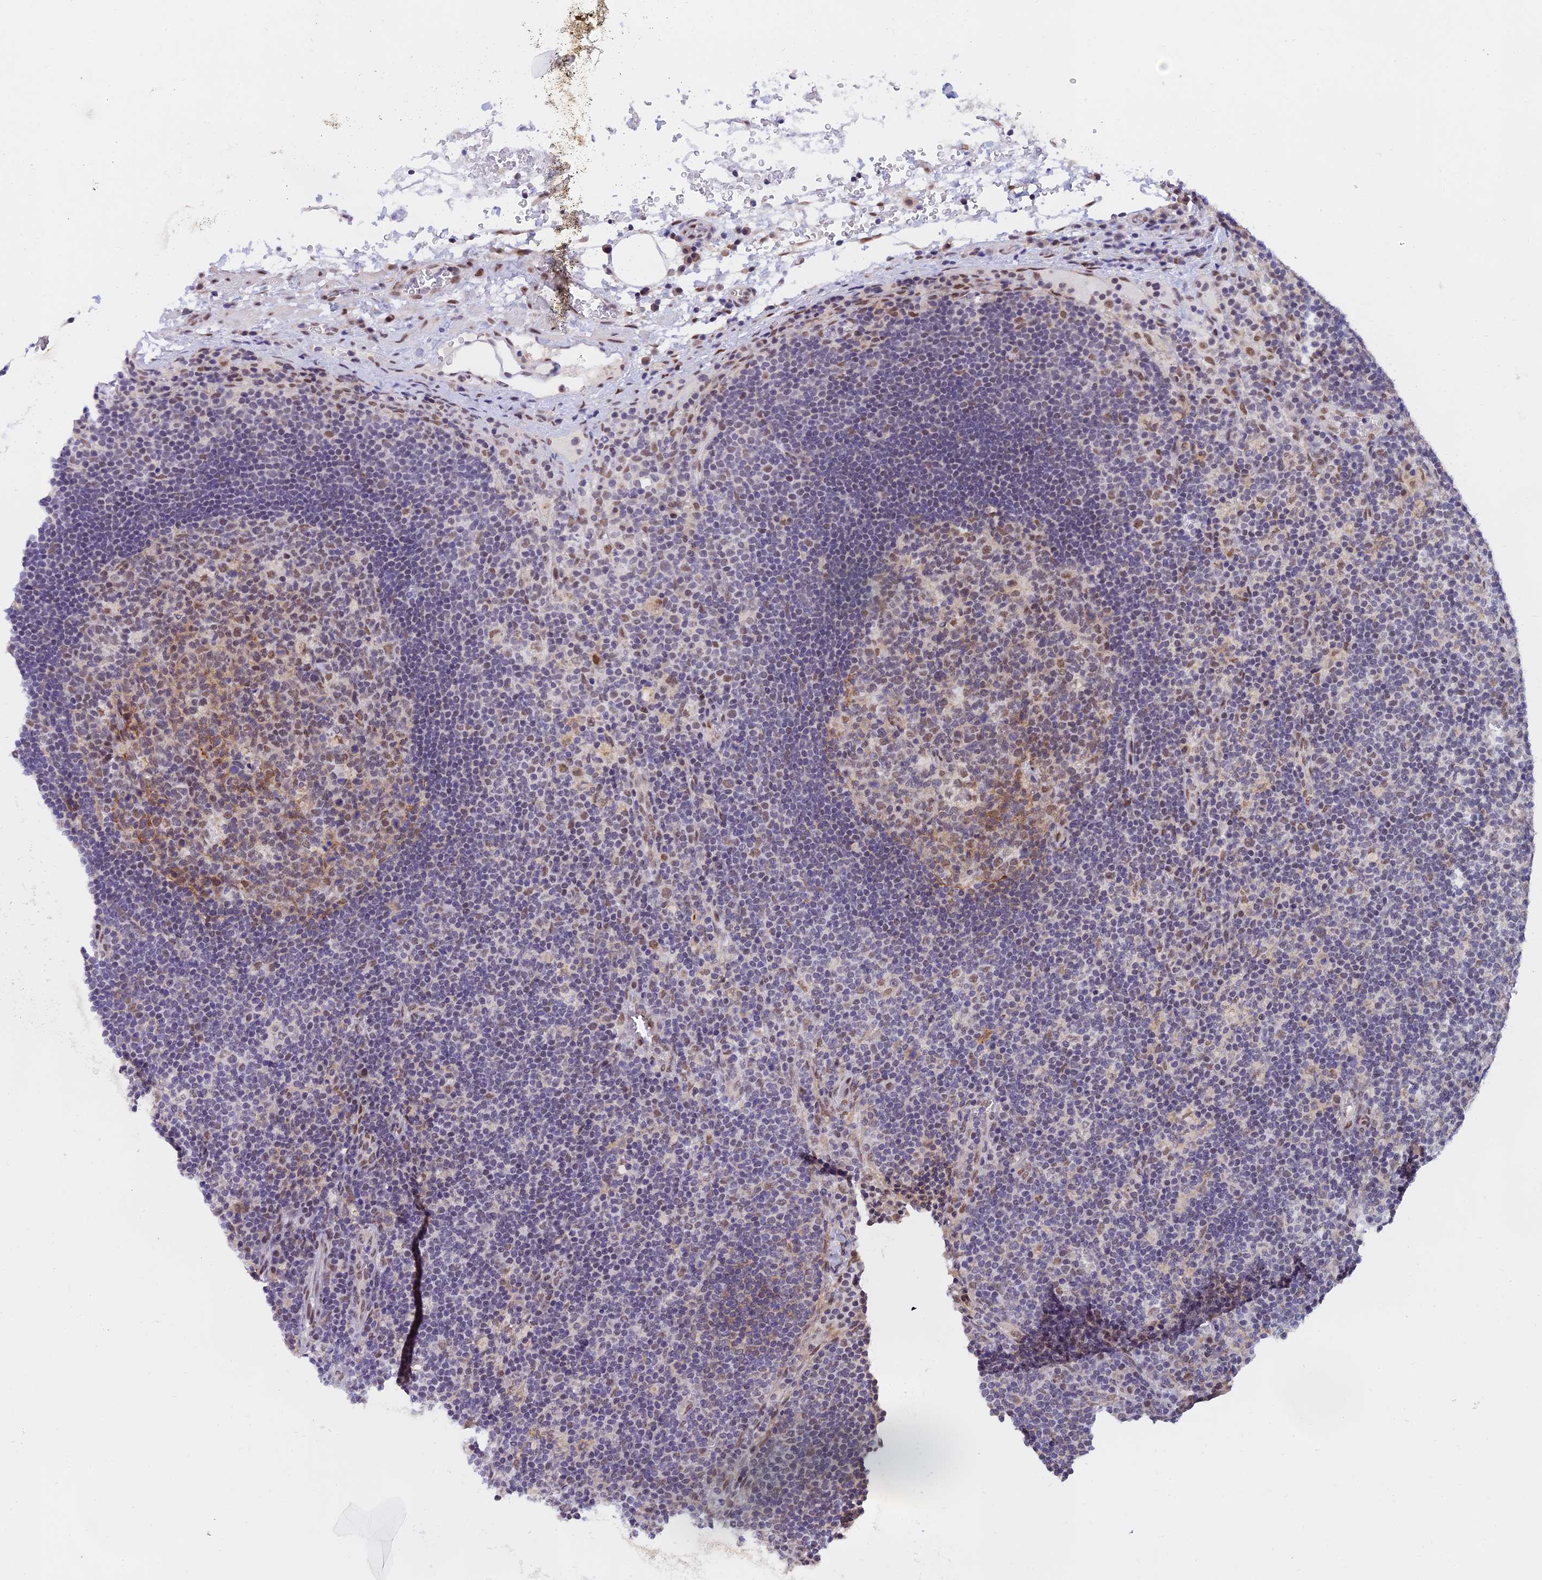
{"staining": {"intensity": "moderate", "quantity": "<25%", "location": "cytoplasmic/membranous,nuclear"}, "tissue": "lymph node", "cell_type": "Germinal center cells", "image_type": "normal", "snomed": [{"axis": "morphology", "description": "Normal tissue, NOS"}, {"axis": "topography", "description": "Lymph node"}], "caption": "A low amount of moderate cytoplasmic/membranous,nuclear positivity is present in approximately <25% of germinal center cells in benign lymph node. The staining was performed using DAB, with brown indicating positive protein expression. Nuclei are stained blue with hematoxylin.", "gene": "C2orf49", "patient": {"sex": "male", "age": 58}}